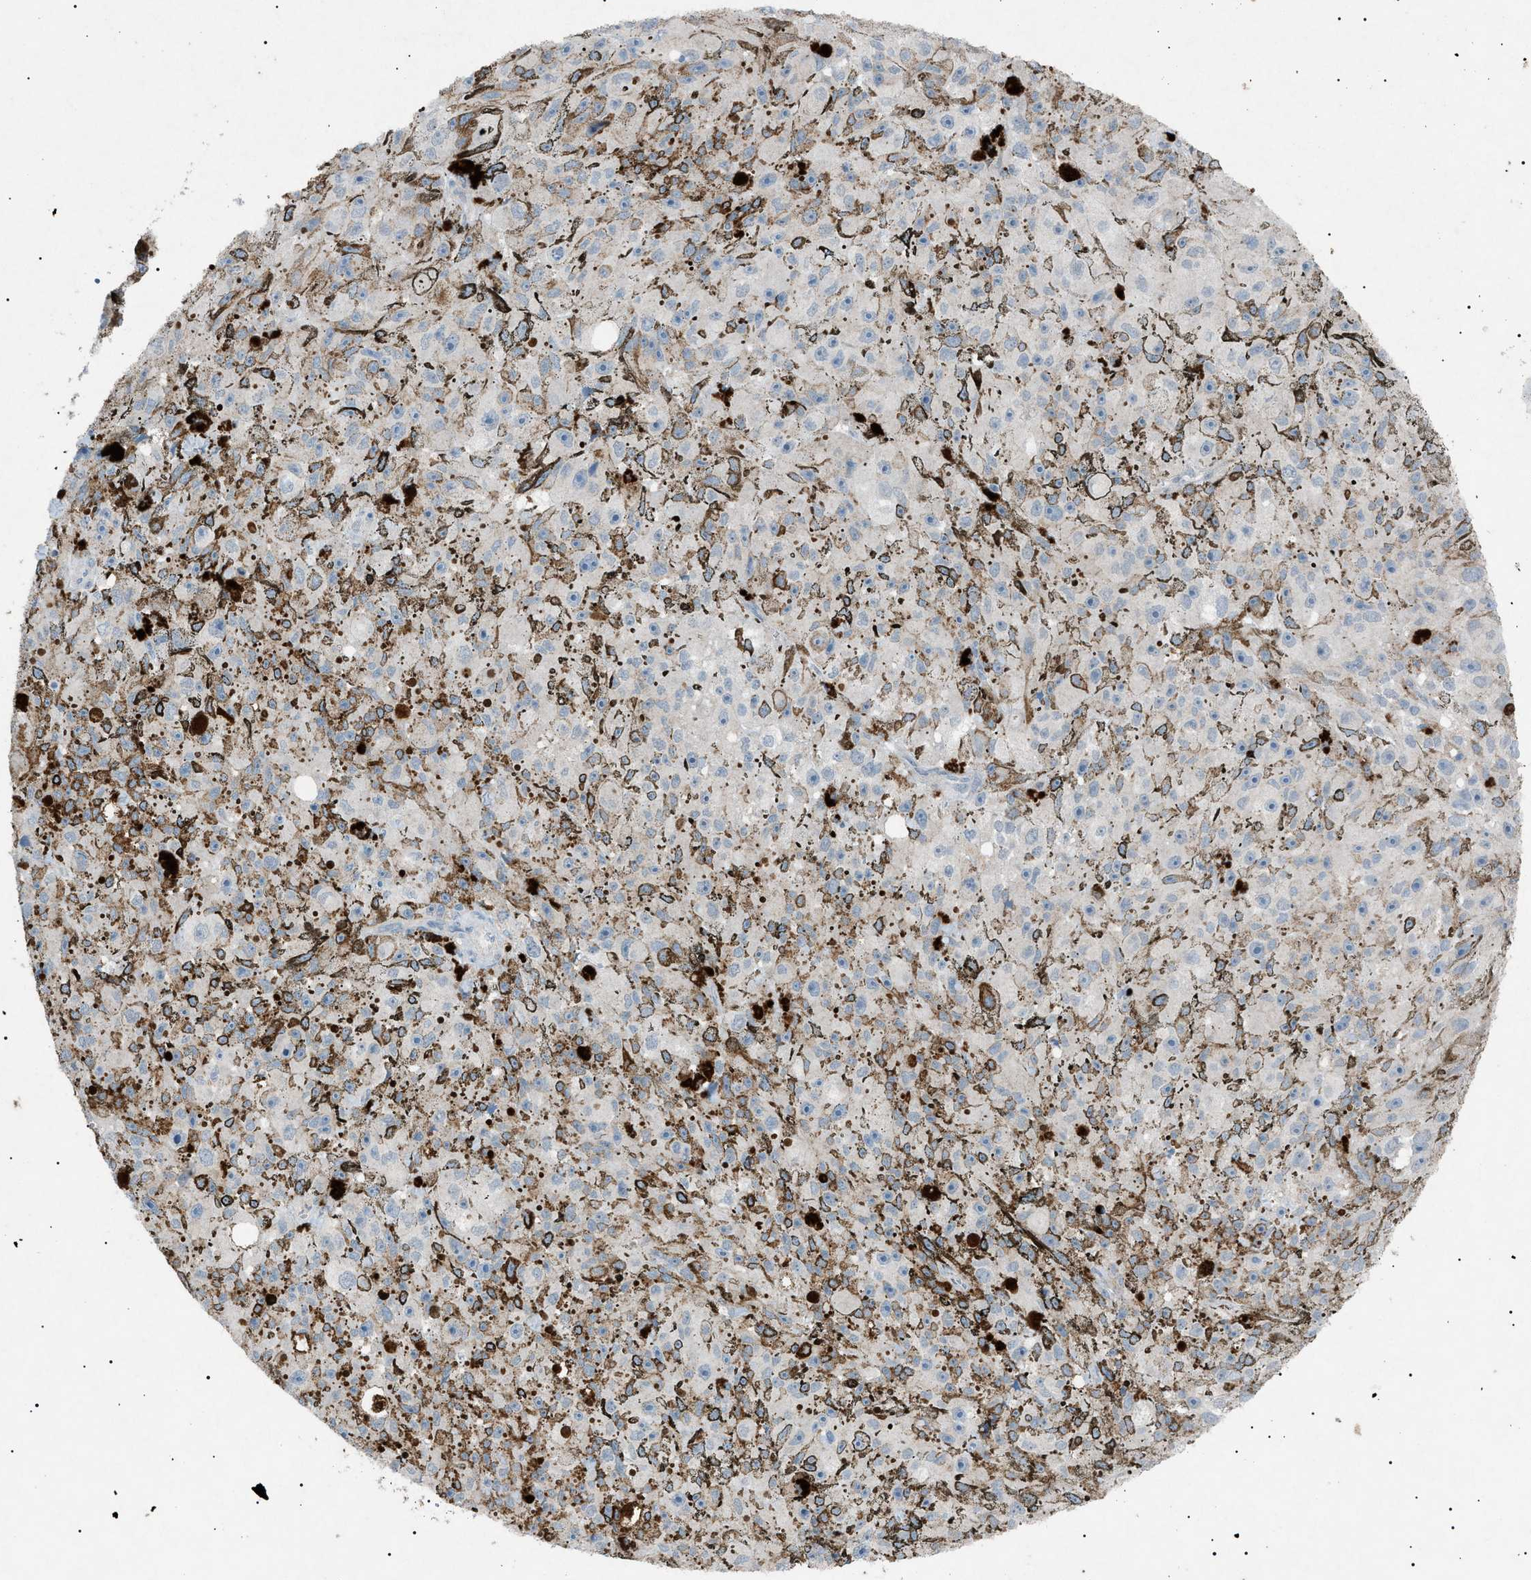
{"staining": {"intensity": "negative", "quantity": "none", "location": "none"}, "tissue": "melanoma", "cell_type": "Tumor cells", "image_type": "cancer", "snomed": [{"axis": "morphology", "description": "Malignant melanoma, NOS"}, {"axis": "topography", "description": "Skin"}], "caption": "IHC micrograph of neoplastic tissue: human malignant melanoma stained with DAB (3,3'-diaminobenzidine) demonstrates no significant protein staining in tumor cells.", "gene": "BTK", "patient": {"sex": "female", "age": 104}}